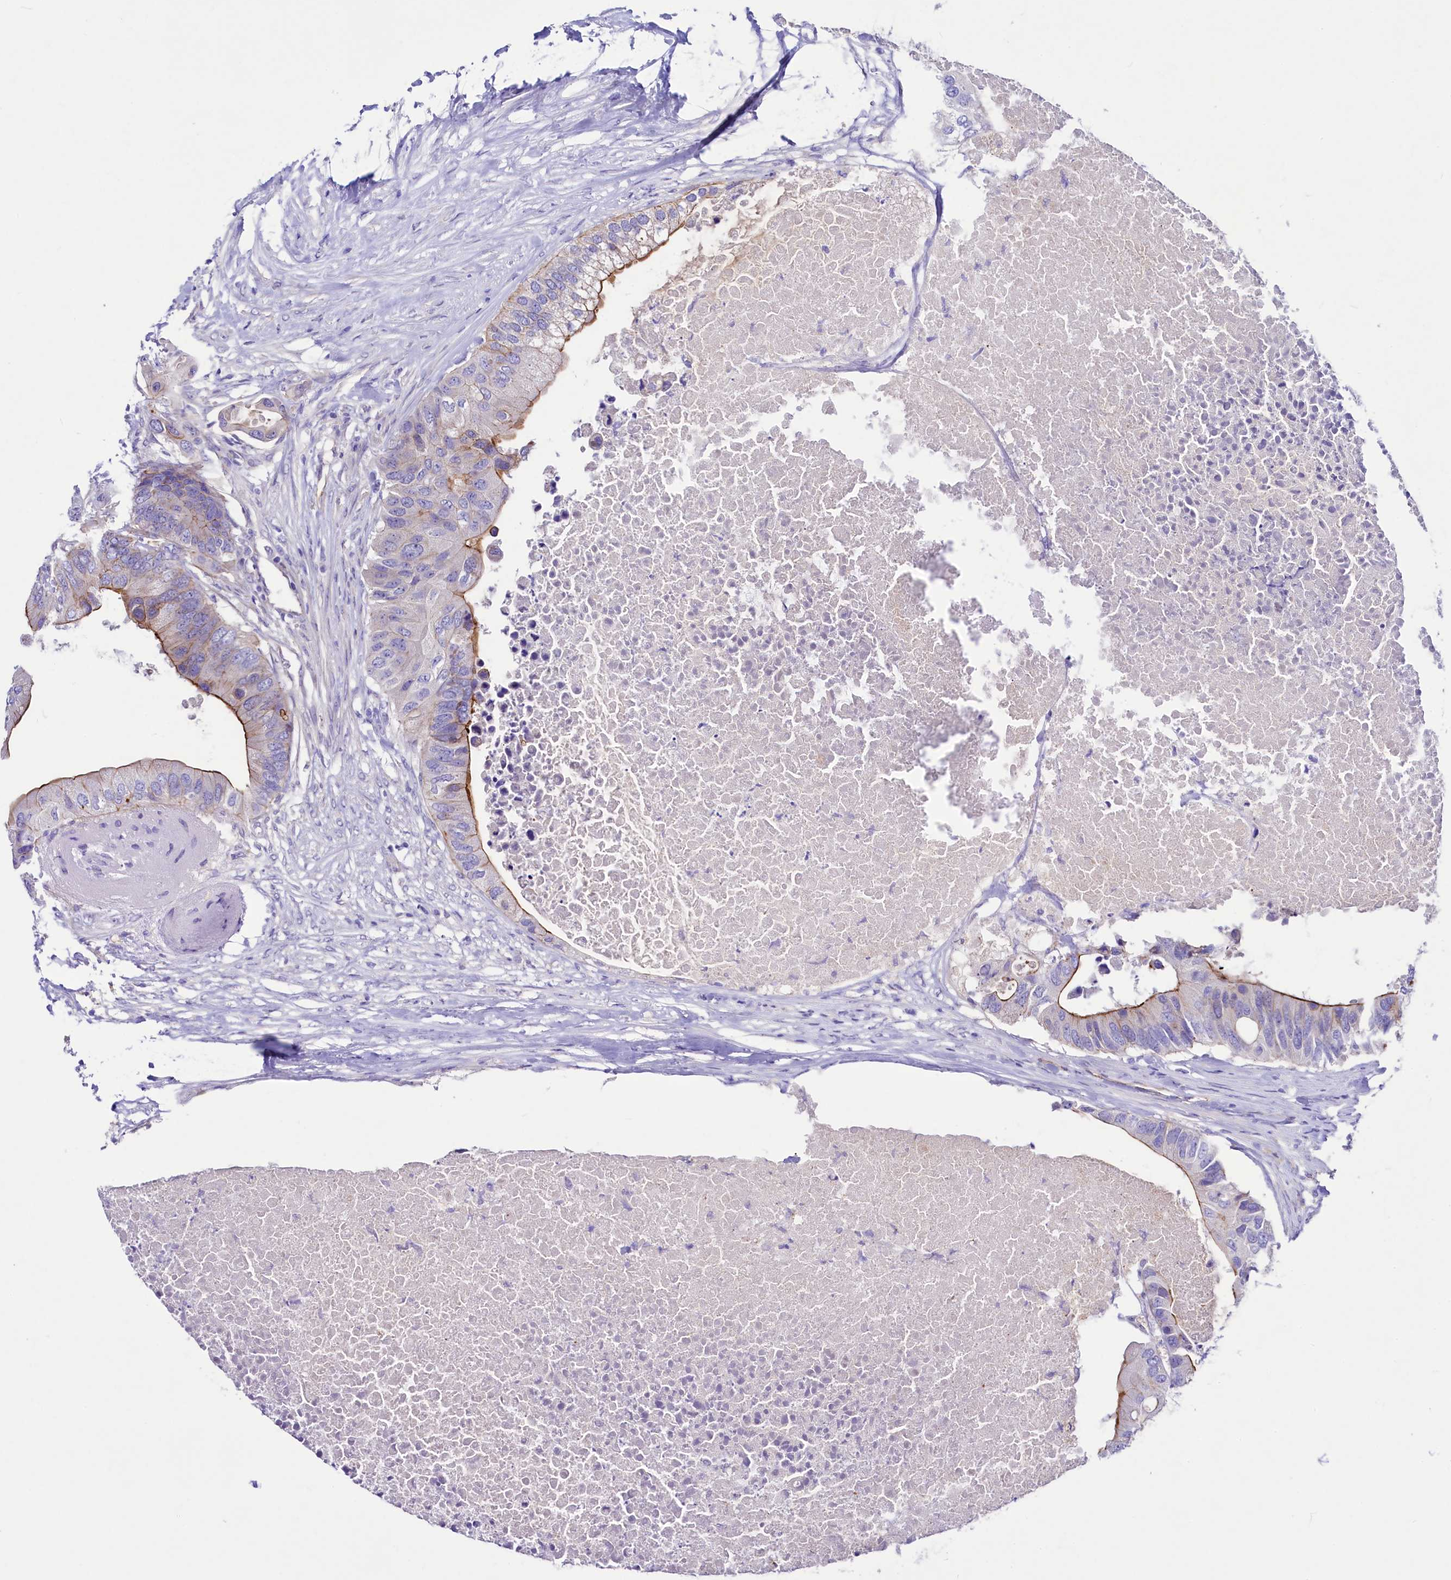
{"staining": {"intensity": "moderate", "quantity": "25%-75%", "location": "cytoplasmic/membranous"}, "tissue": "colorectal cancer", "cell_type": "Tumor cells", "image_type": "cancer", "snomed": [{"axis": "morphology", "description": "Adenocarcinoma, NOS"}, {"axis": "topography", "description": "Colon"}], "caption": "The immunohistochemical stain highlights moderate cytoplasmic/membranous expression in tumor cells of colorectal cancer tissue.", "gene": "SLF1", "patient": {"sex": "male", "age": 71}}